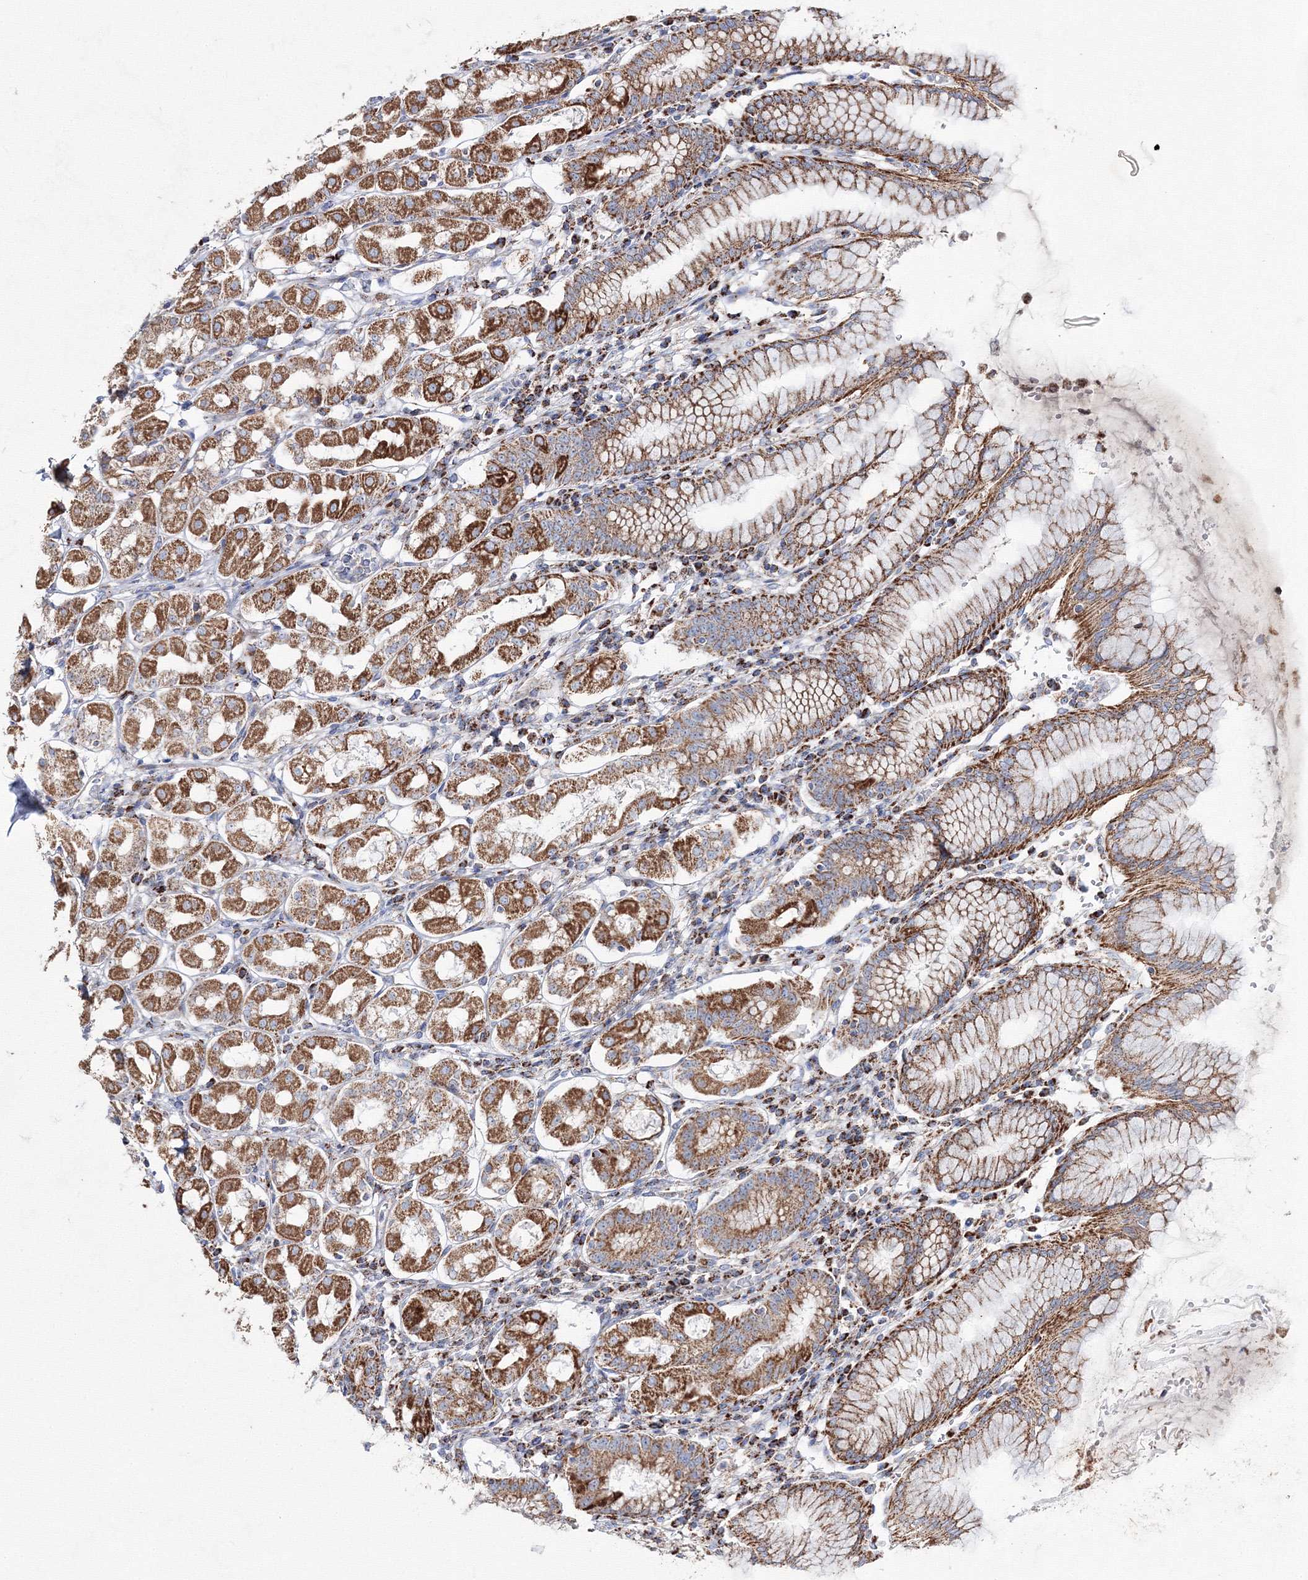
{"staining": {"intensity": "moderate", "quantity": ">75%", "location": "cytoplasmic/membranous"}, "tissue": "stomach", "cell_type": "Glandular cells", "image_type": "normal", "snomed": [{"axis": "morphology", "description": "Normal tissue, NOS"}, {"axis": "topography", "description": "Stomach"}, {"axis": "topography", "description": "Stomach, lower"}], "caption": "Protein expression analysis of normal human stomach reveals moderate cytoplasmic/membranous positivity in about >75% of glandular cells. The staining was performed using DAB to visualize the protein expression in brown, while the nuclei were stained in blue with hematoxylin (Magnification: 20x).", "gene": "IGSF9", "patient": {"sex": "female", "age": 56}}